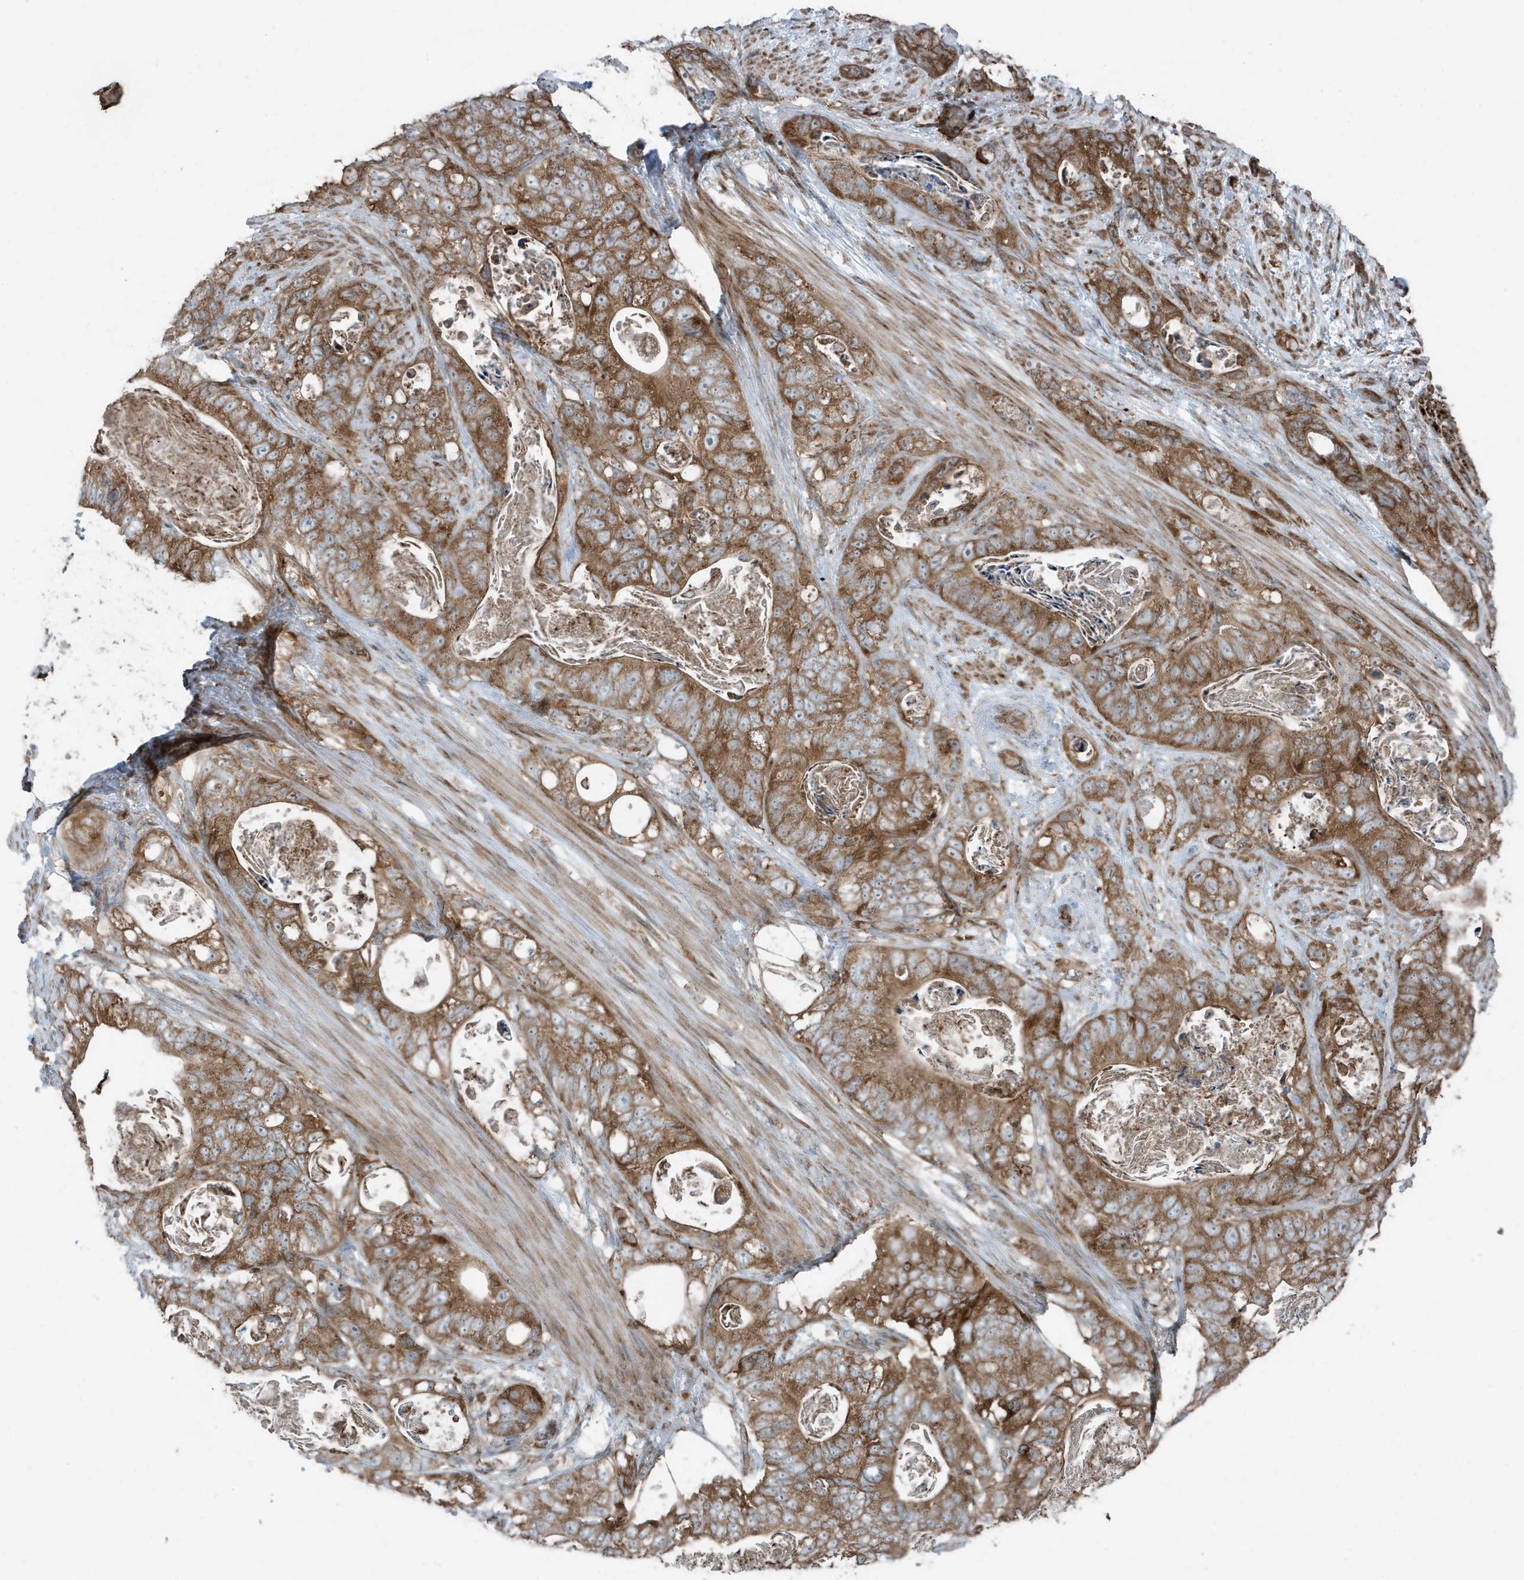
{"staining": {"intensity": "moderate", "quantity": ">75%", "location": "cytoplasmic/membranous"}, "tissue": "stomach cancer", "cell_type": "Tumor cells", "image_type": "cancer", "snomed": [{"axis": "morphology", "description": "Normal tissue, NOS"}, {"axis": "morphology", "description": "Adenocarcinoma, NOS"}, {"axis": "topography", "description": "Stomach"}], "caption": "Immunohistochemical staining of stomach cancer displays moderate cytoplasmic/membranous protein positivity in about >75% of tumor cells.", "gene": "GOLGA4", "patient": {"sex": "female", "age": 89}}